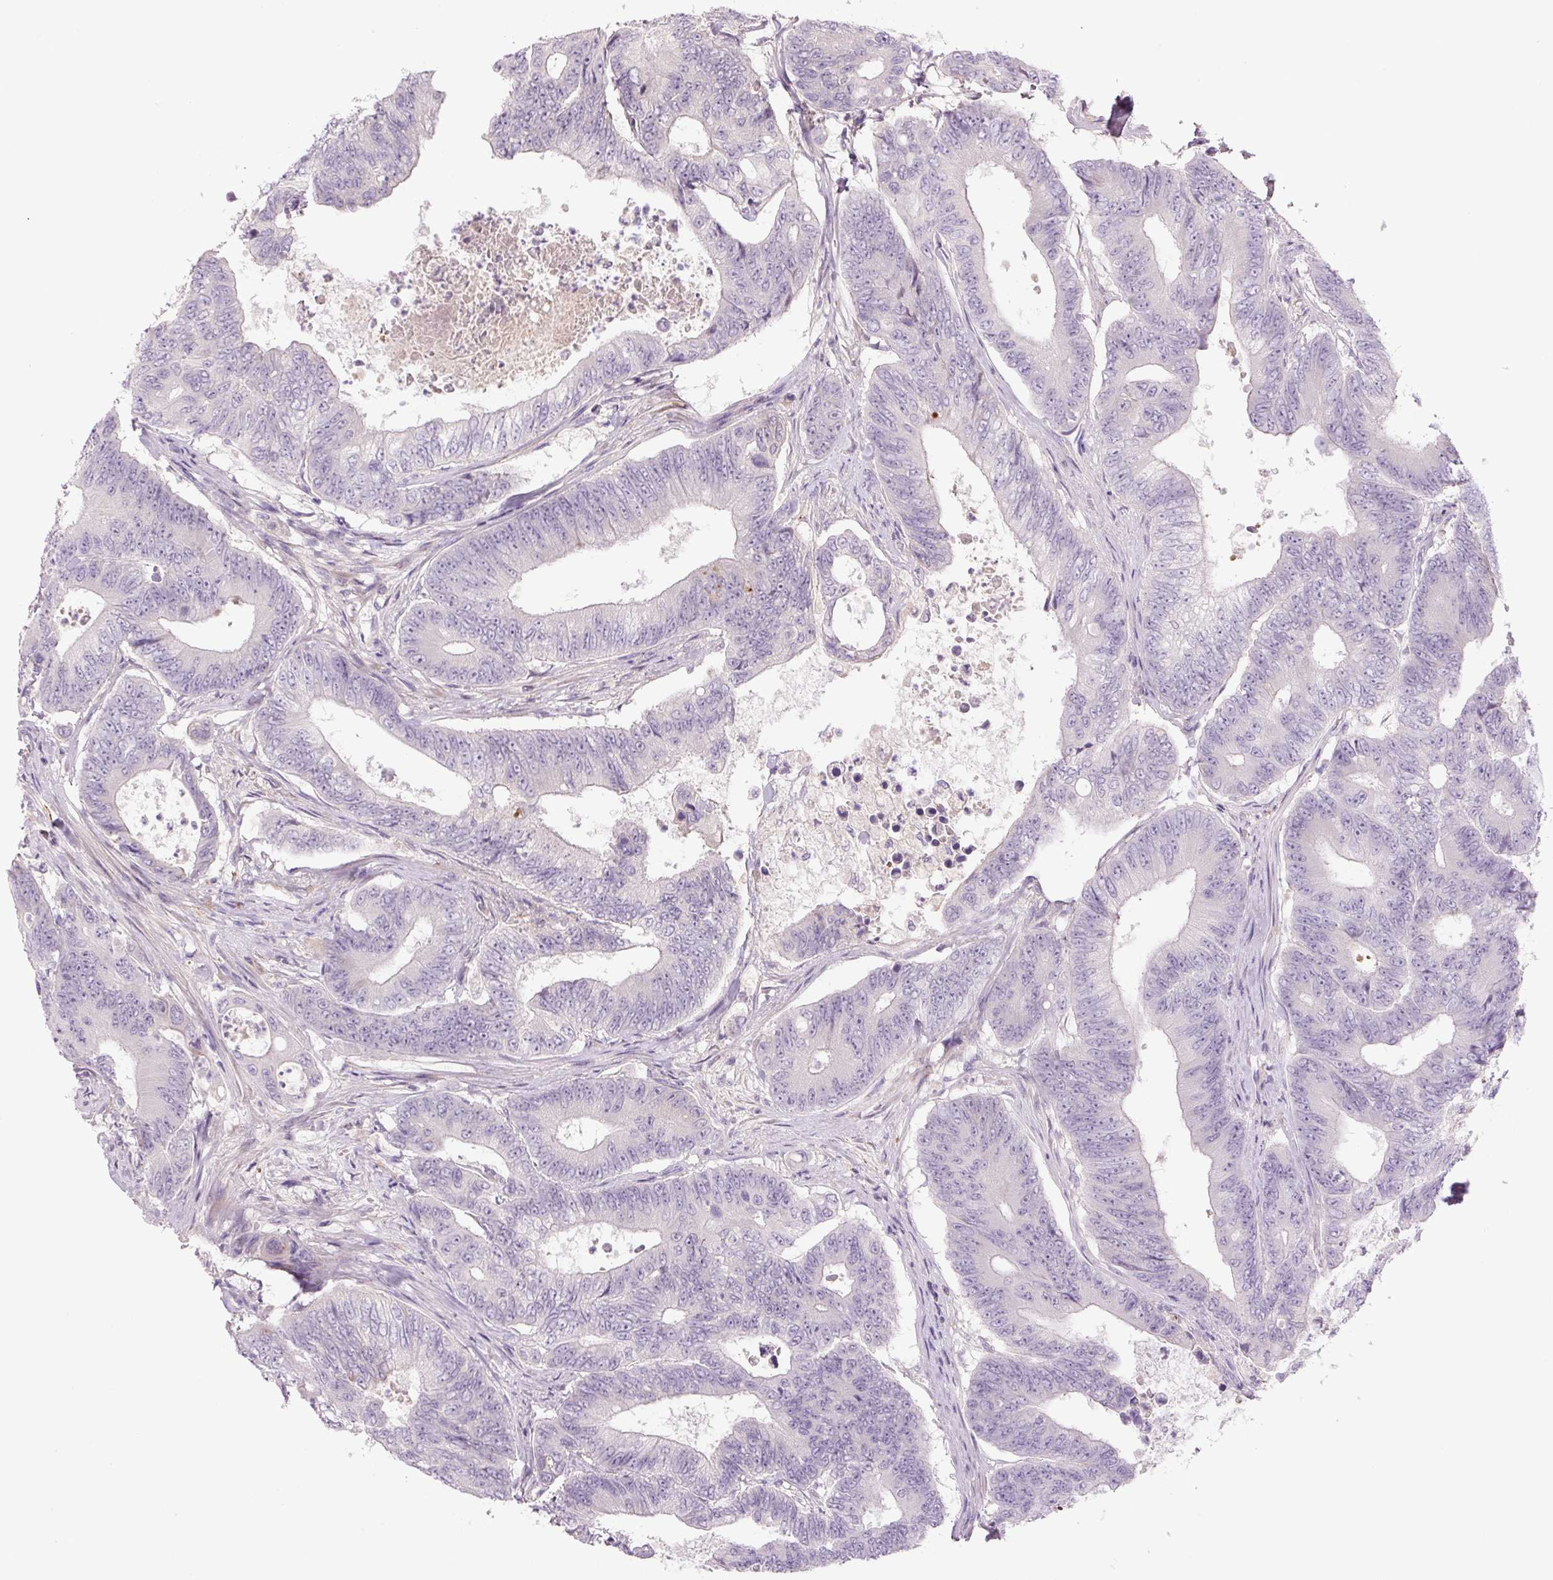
{"staining": {"intensity": "negative", "quantity": "none", "location": "none"}, "tissue": "colorectal cancer", "cell_type": "Tumor cells", "image_type": "cancer", "snomed": [{"axis": "morphology", "description": "Adenocarcinoma, NOS"}, {"axis": "topography", "description": "Colon"}], "caption": "Tumor cells show no significant protein expression in colorectal cancer (adenocarcinoma). (Immunohistochemistry, brightfield microscopy, high magnification).", "gene": "TMEM100", "patient": {"sex": "female", "age": 48}}